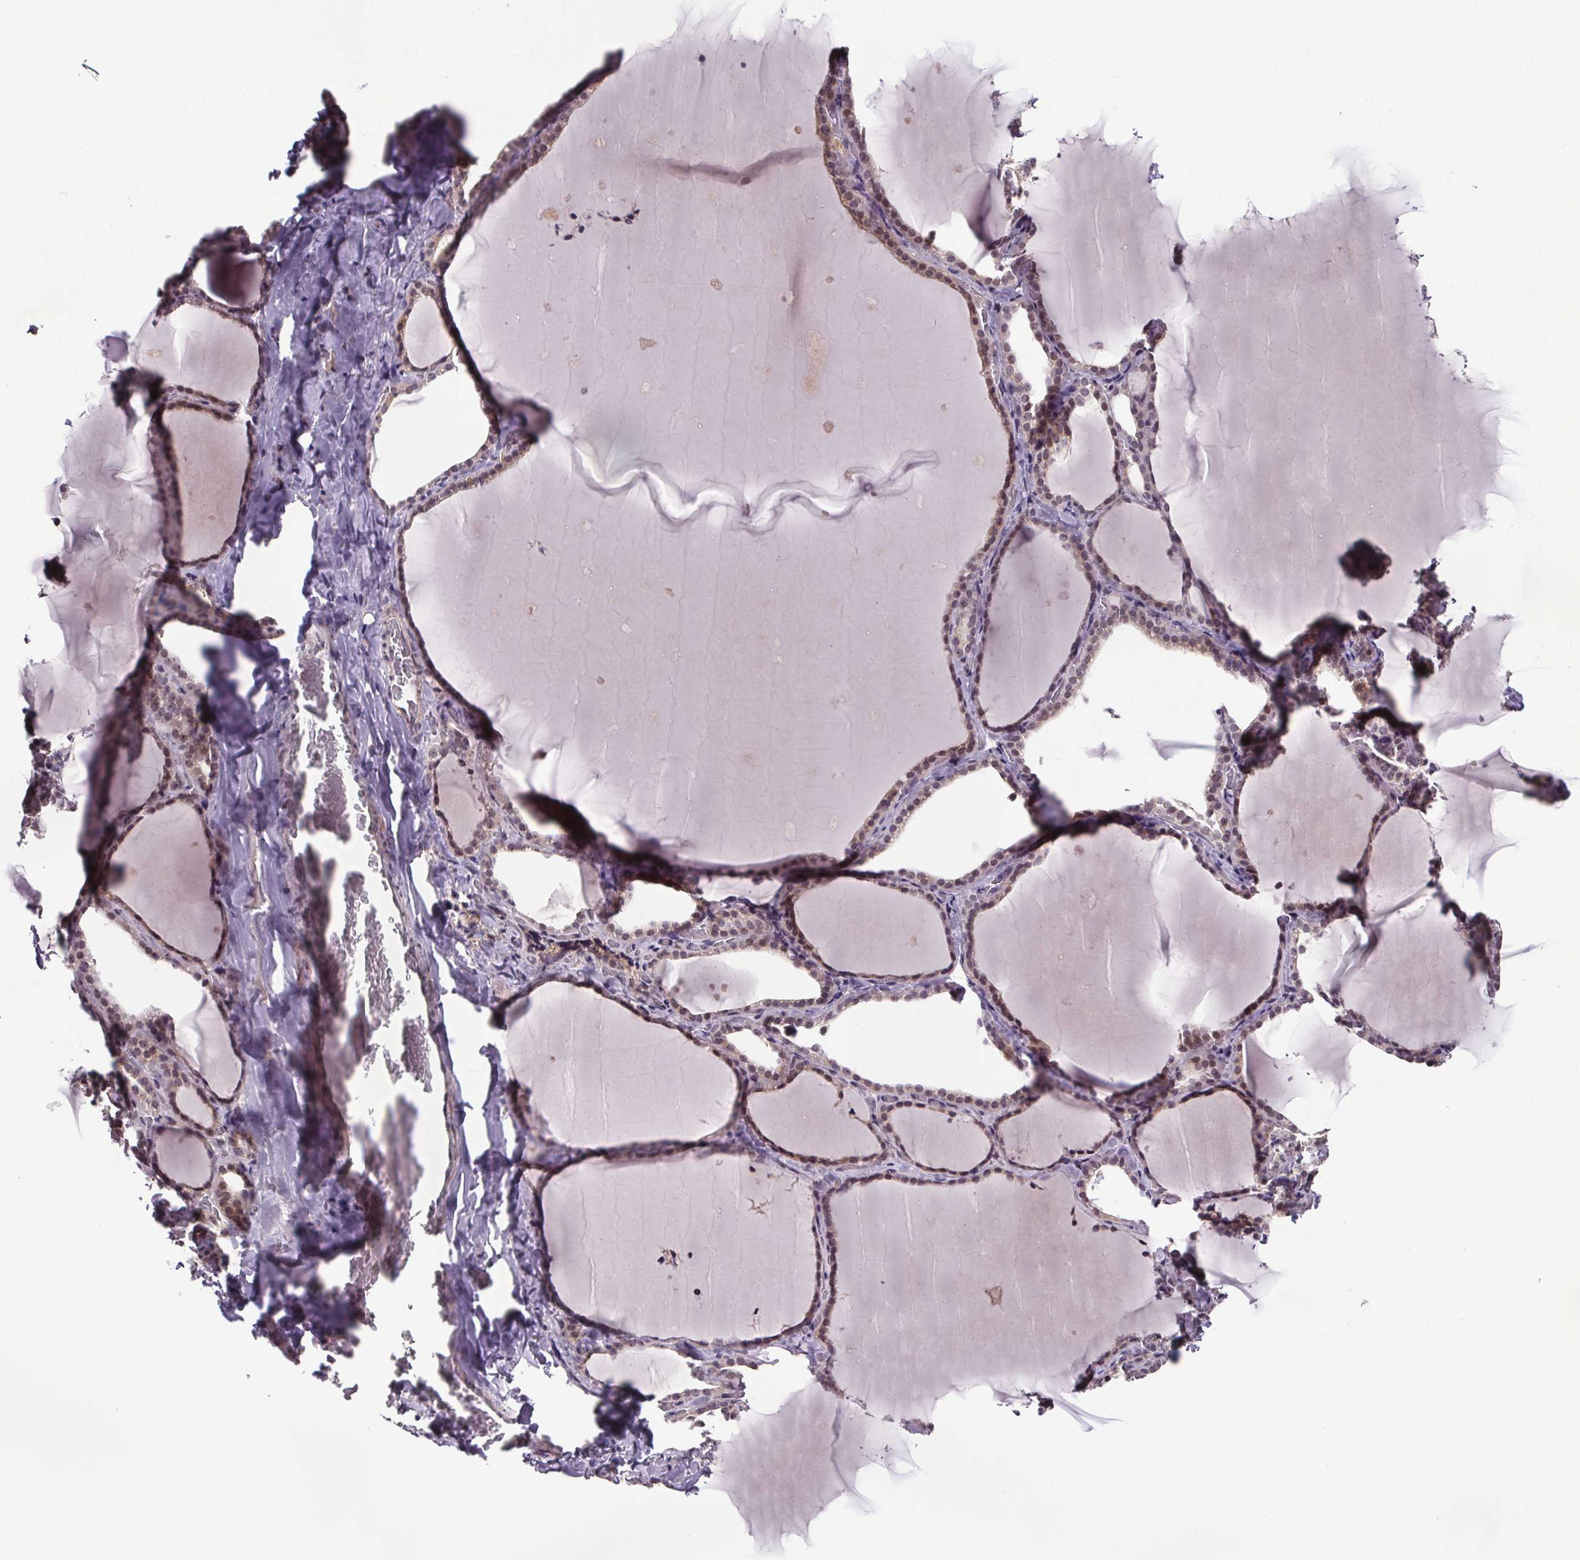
{"staining": {"intensity": "moderate", "quantity": "25%-75%", "location": "nuclear"}, "tissue": "thyroid gland", "cell_type": "Glandular cells", "image_type": "normal", "snomed": [{"axis": "morphology", "description": "Normal tissue, NOS"}, {"axis": "topography", "description": "Thyroid gland"}], "caption": "Thyroid gland stained with a brown dye demonstrates moderate nuclear positive positivity in approximately 25%-75% of glandular cells.", "gene": "ATMIN", "patient": {"sex": "female", "age": 22}}